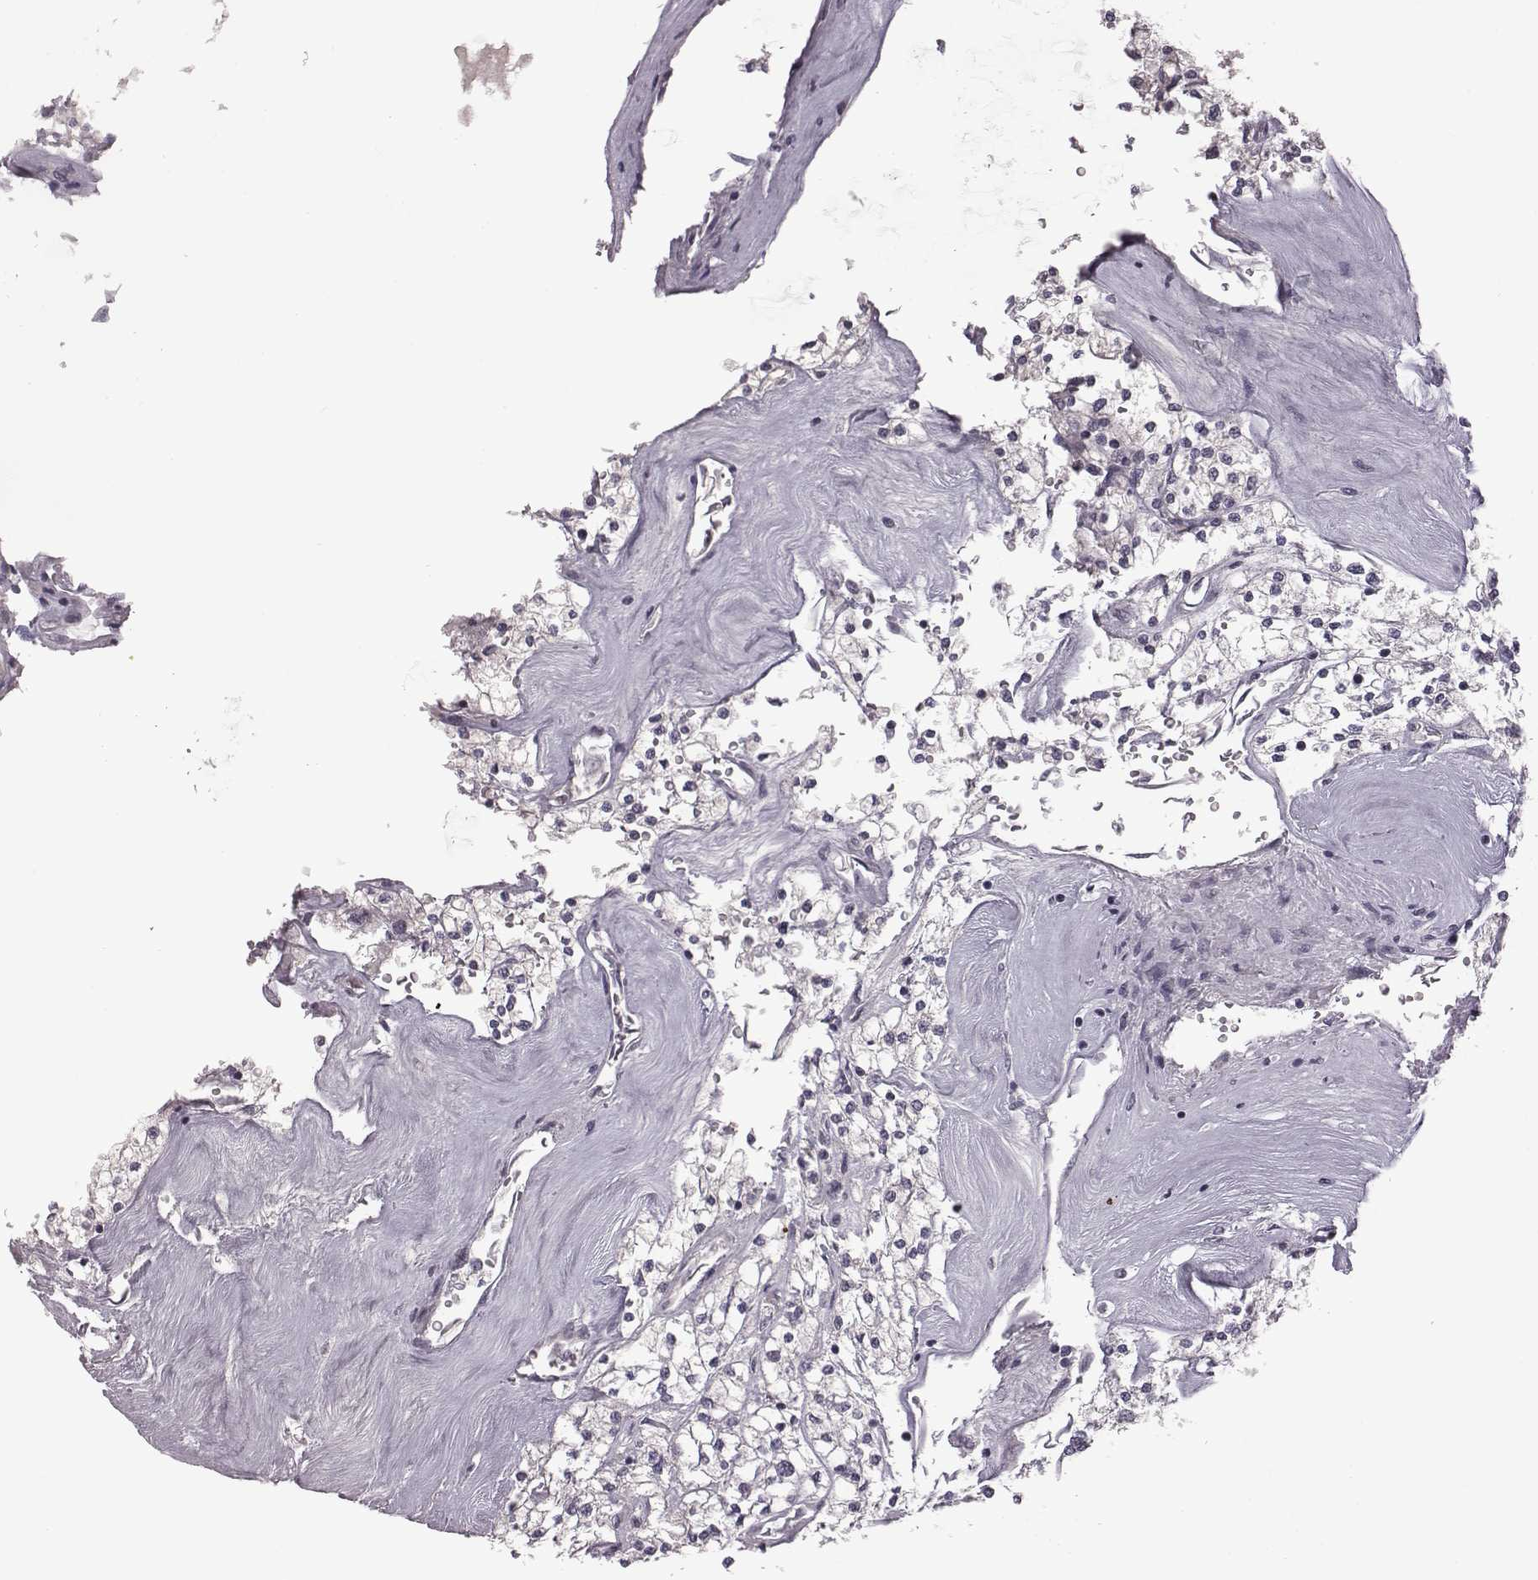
{"staining": {"intensity": "negative", "quantity": "none", "location": "none"}, "tissue": "renal cancer", "cell_type": "Tumor cells", "image_type": "cancer", "snomed": [{"axis": "morphology", "description": "Adenocarcinoma, NOS"}, {"axis": "topography", "description": "Kidney"}], "caption": "Immunohistochemistry (IHC) of renal adenocarcinoma shows no positivity in tumor cells.", "gene": "BICDL1", "patient": {"sex": "male", "age": 80}}